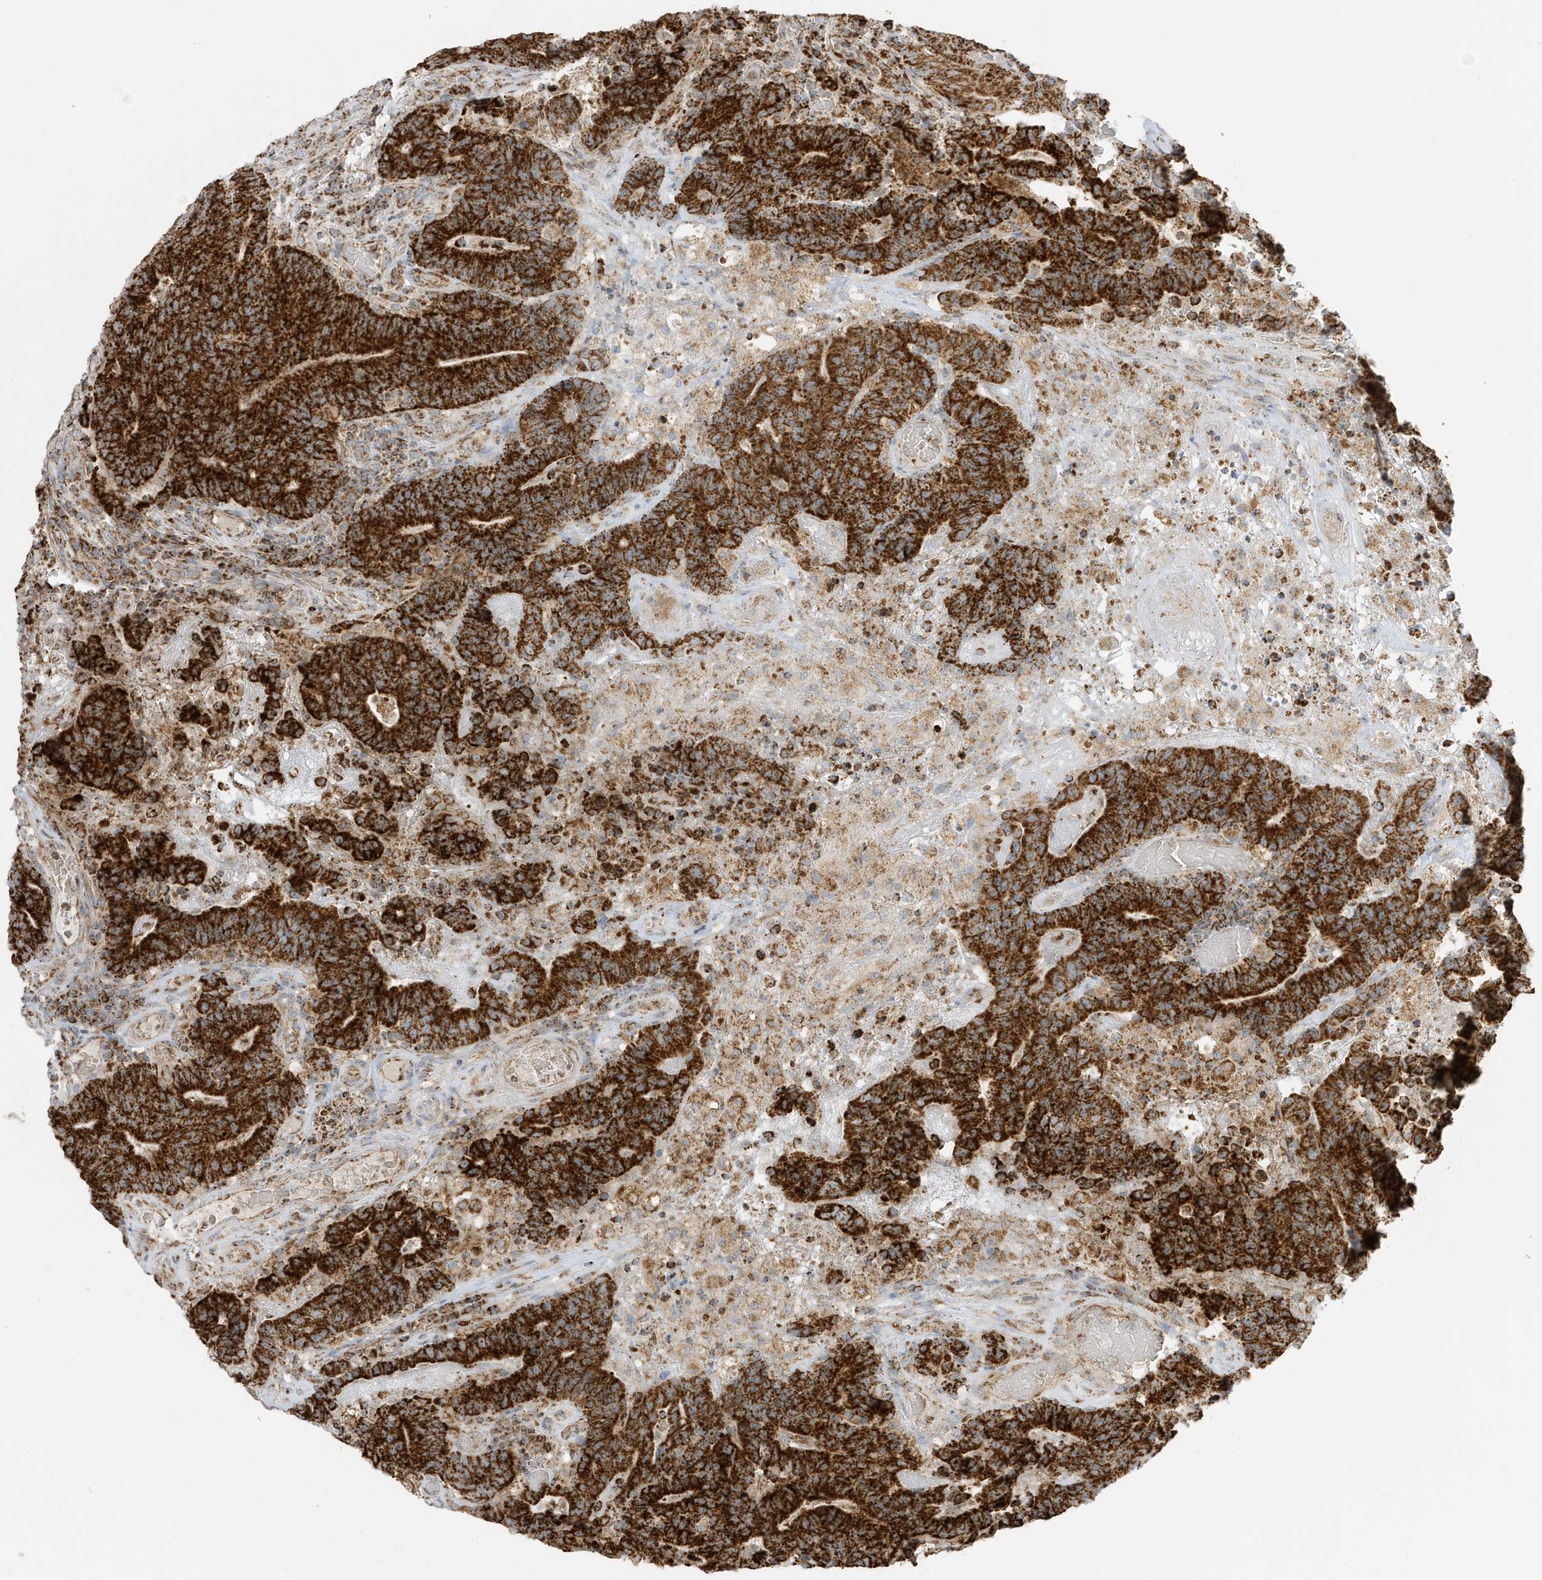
{"staining": {"intensity": "strong", "quantity": ">75%", "location": "cytoplasmic/membranous"}, "tissue": "colorectal cancer", "cell_type": "Tumor cells", "image_type": "cancer", "snomed": [{"axis": "morphology", "description": "Normal tissue, NOS"}, {"axis": "morphology", "description": "Adenocarcinoma, NOS"}, {"axis": "topography", "description": "Colon"}], "caption": "Protein analysis of colorectal cancer (adenocarcinoma) tissue reveals strong cytoplasmic/membranous positivity in approximately >75% of tumor cells.", "gene": "ATP5ME", "patient": {"sex": "female", "age": 75}}